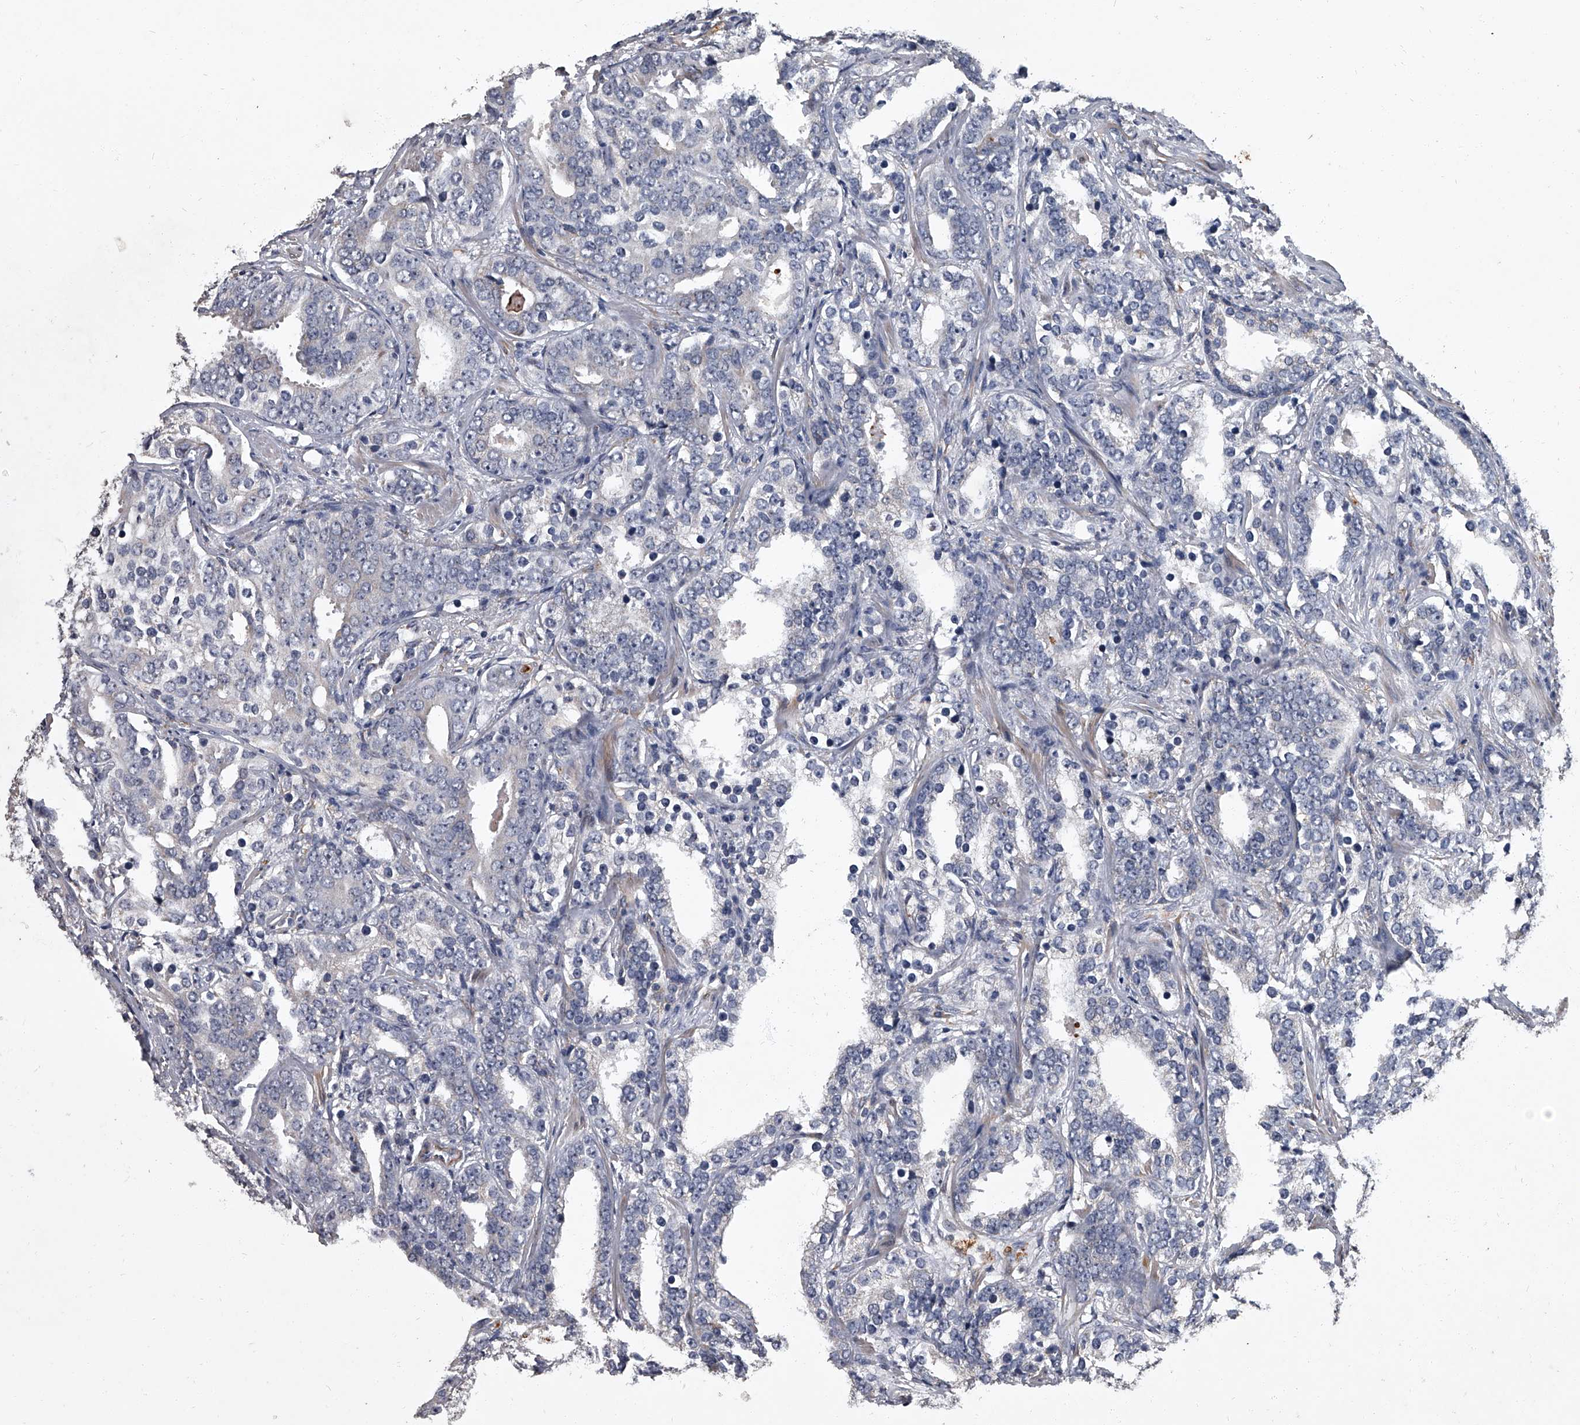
{"staining": {"intensity": "negative", "quantity": "none", "location": "none"}, "tissue": "prostate cancer", "cell_type": "Tumor cells", "image_type": "cancer", "snomed": [{"axis": "morphology", "description": "Adenocarcinoma, High grade"}, {"axis": "topography", "description": "Prostate"}], "caption": "High power microscopy histopathology image of an immunohistochemistry image of adenocarcinoma (high-grade) (prostate), revealing no significant staining in tumor cells.", "gene": "SIRT4", "patient": {"sex": "male", "age": 62}}